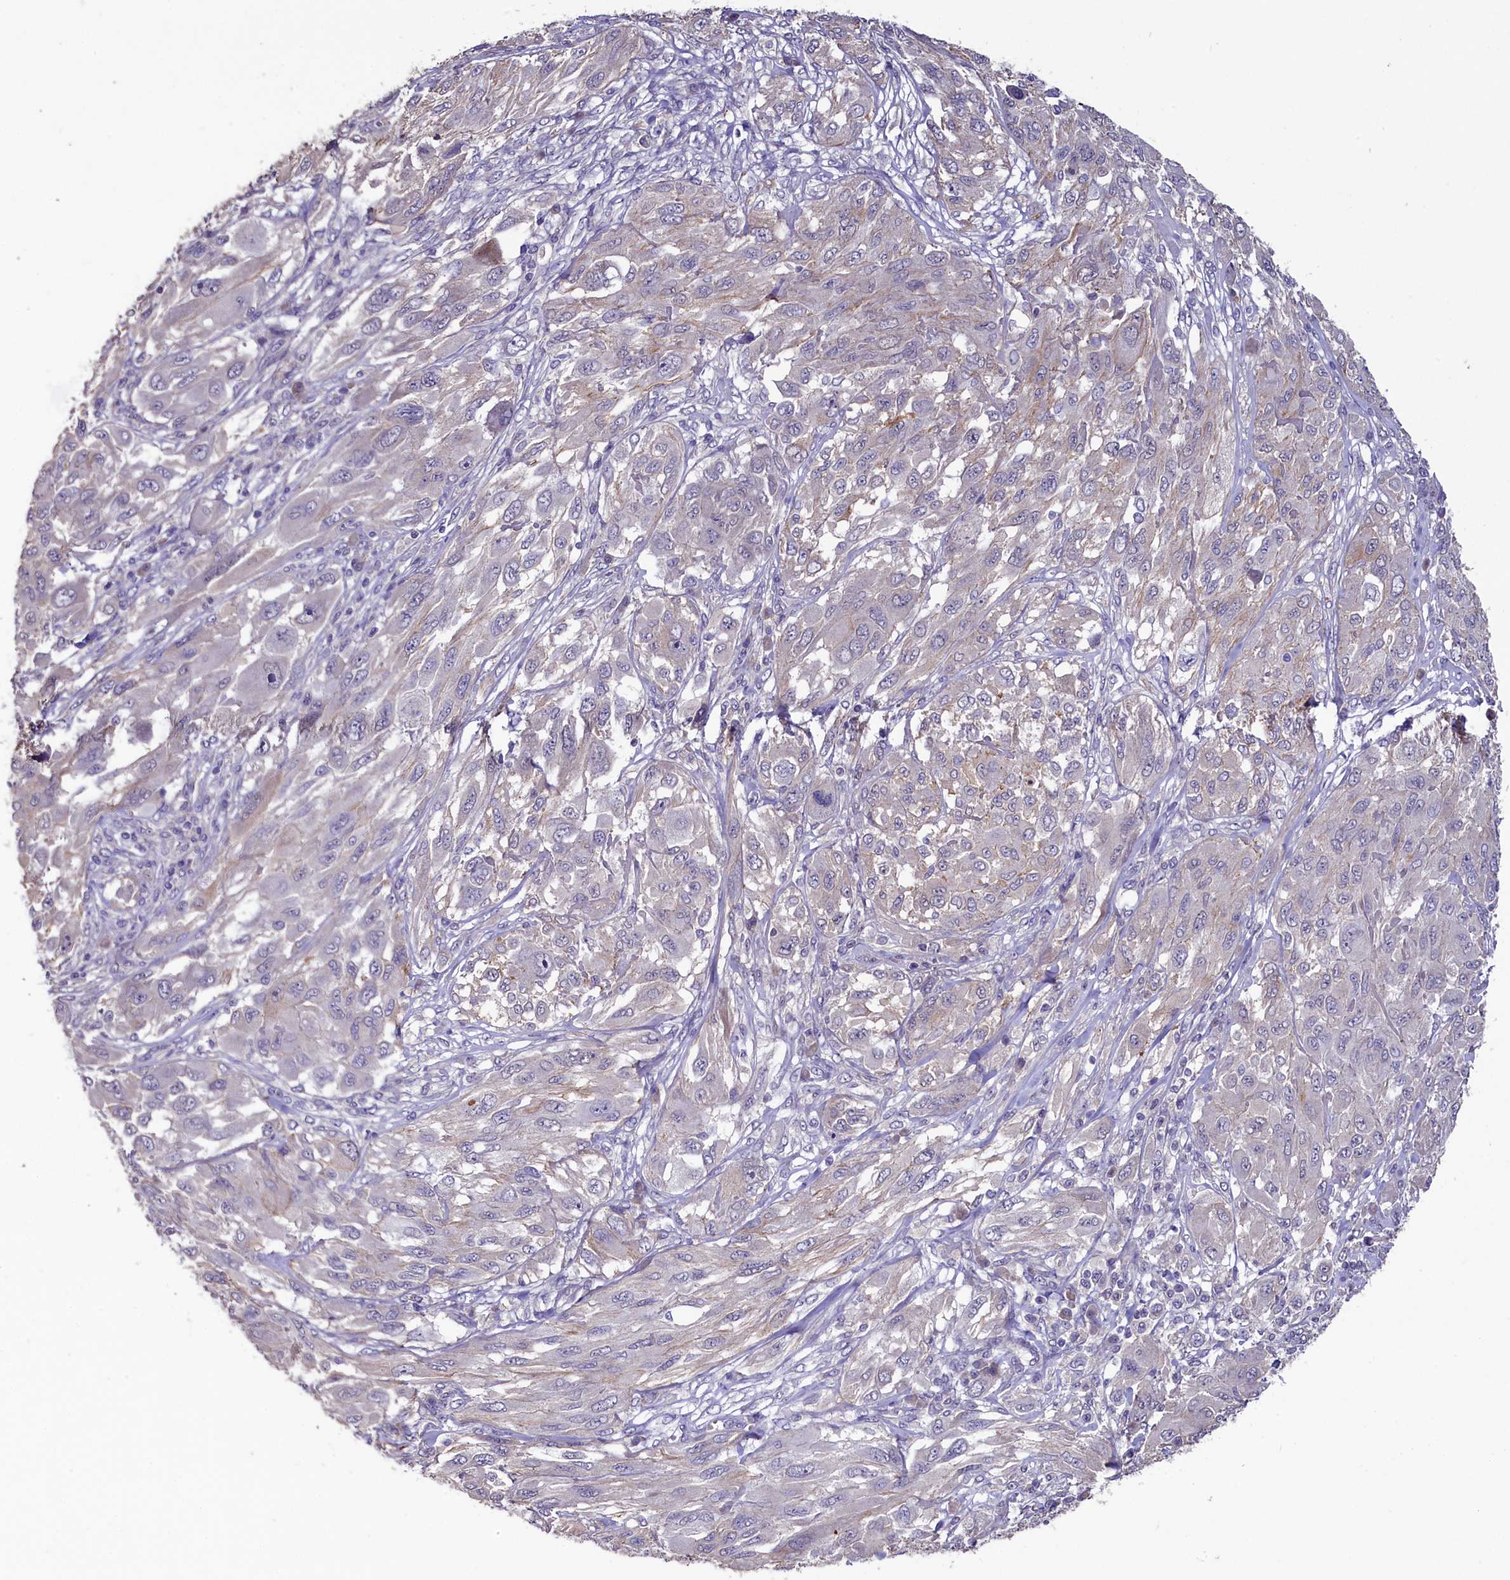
{"staining": {"intensity": "negative", "quantity": "none", "location": "none"}, "tissue": "melanoma", "cell_type": "Tumor cells", "image_type": "cancer", "snomed": [{"axis": "morphology", "description": "Malignant melanoma, NOS"}, {"axis": "topography", "description": "Skin"}], "caption": "This is an IHC image of human melanoma. There is no staining in tumor cells.", "gene": "SLC39A6", "patient": {"sex": "female", "age": 91}}